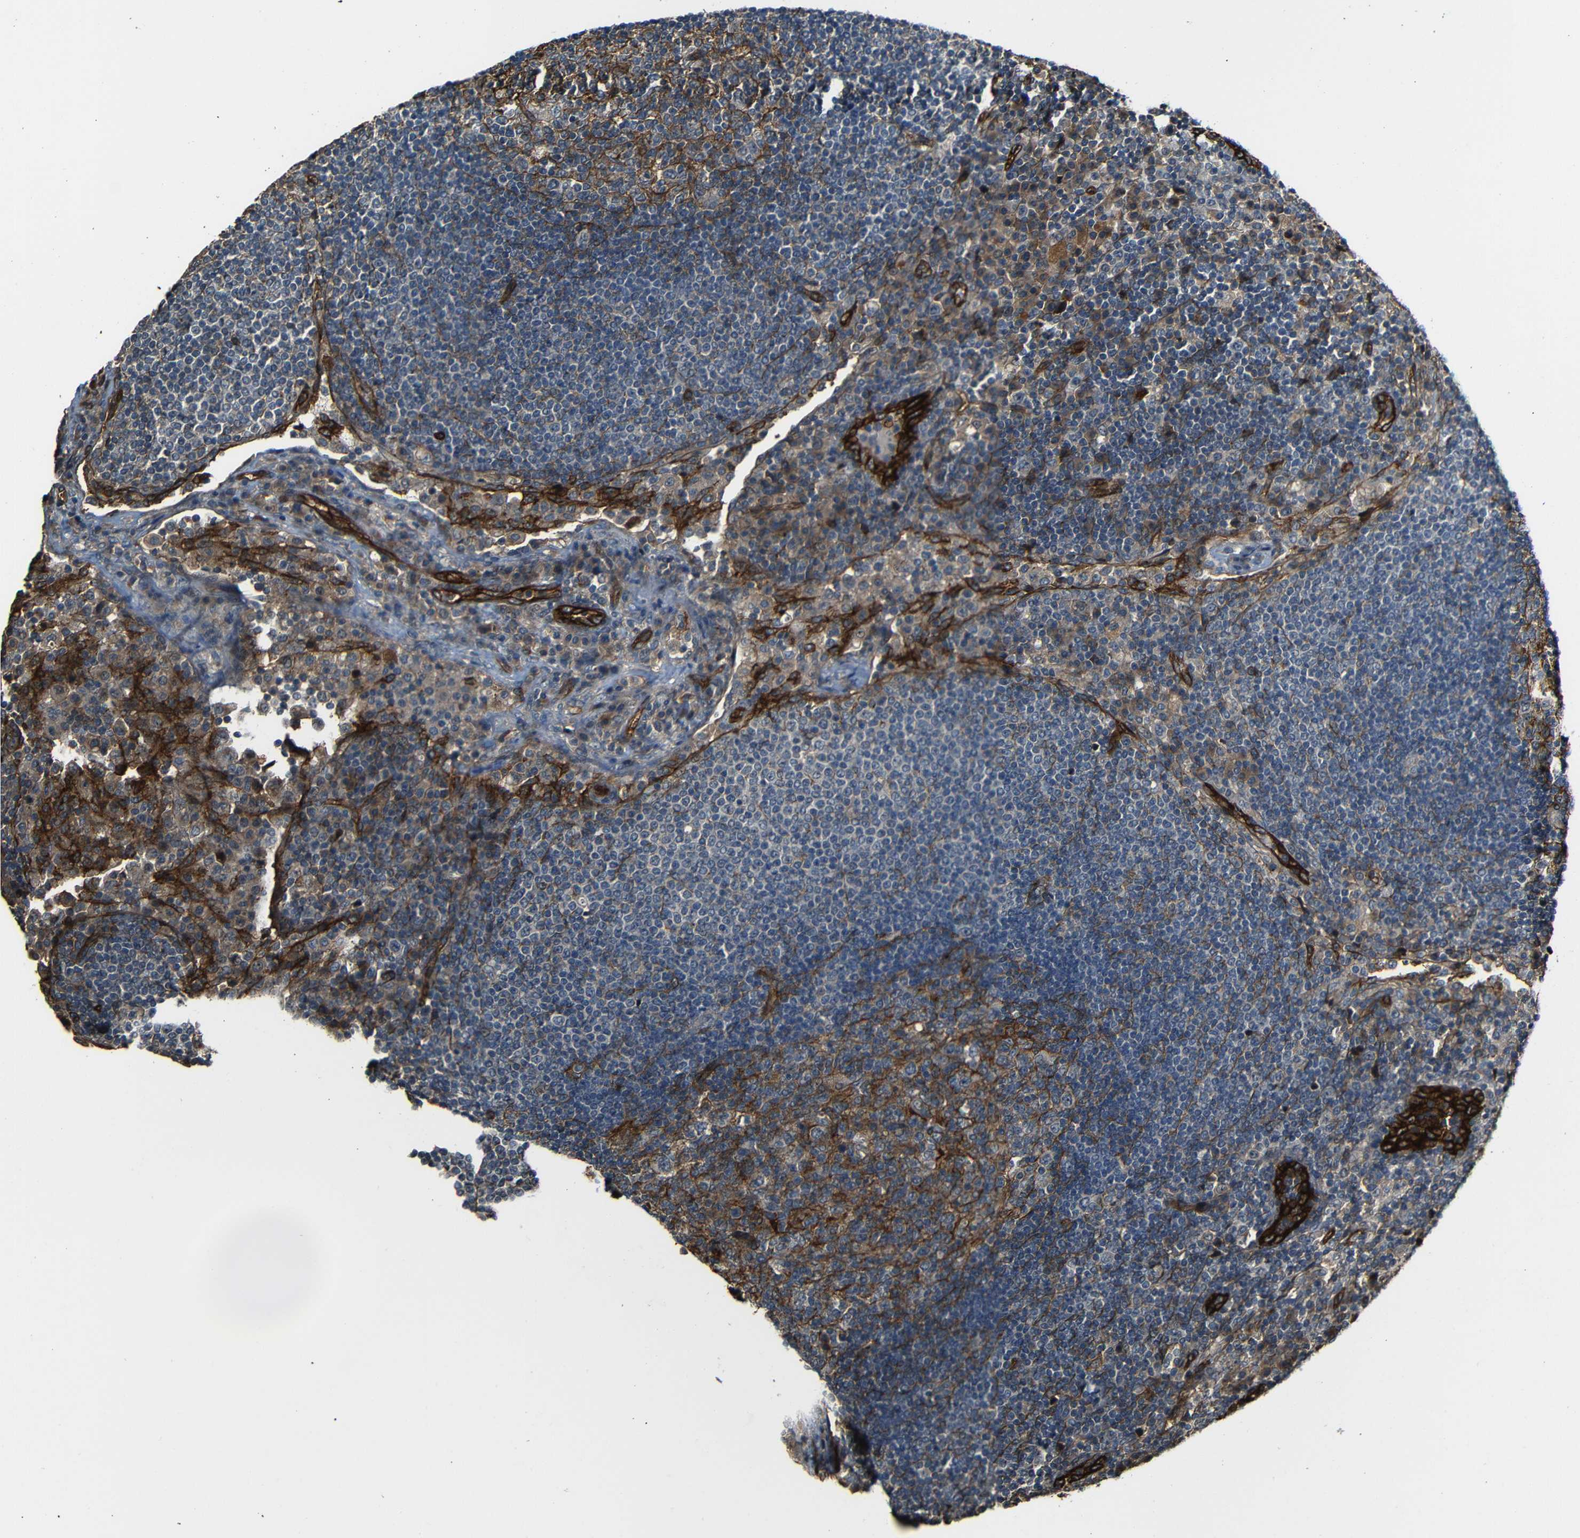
{"staining": {"intensity": "moderate", "quantity": "<25%", "location": "cytoplasmic/membranous"}, "tissue": "lymph node", "cell_type": "Germinal center cells", "image_type": "normal", "snomed": [{"axis": "morphology", "description": "Normal tissue, NOS"}, {"axis": "topography", "description": "Lymph node"}], "caption": "Protein expression analysis of benign lymph node displays moderate cytoplasmic/membranous staining in about <25% of germinal center cells.", "gene": "RELL1", "patient": {"sex": "female", "age": 53}}